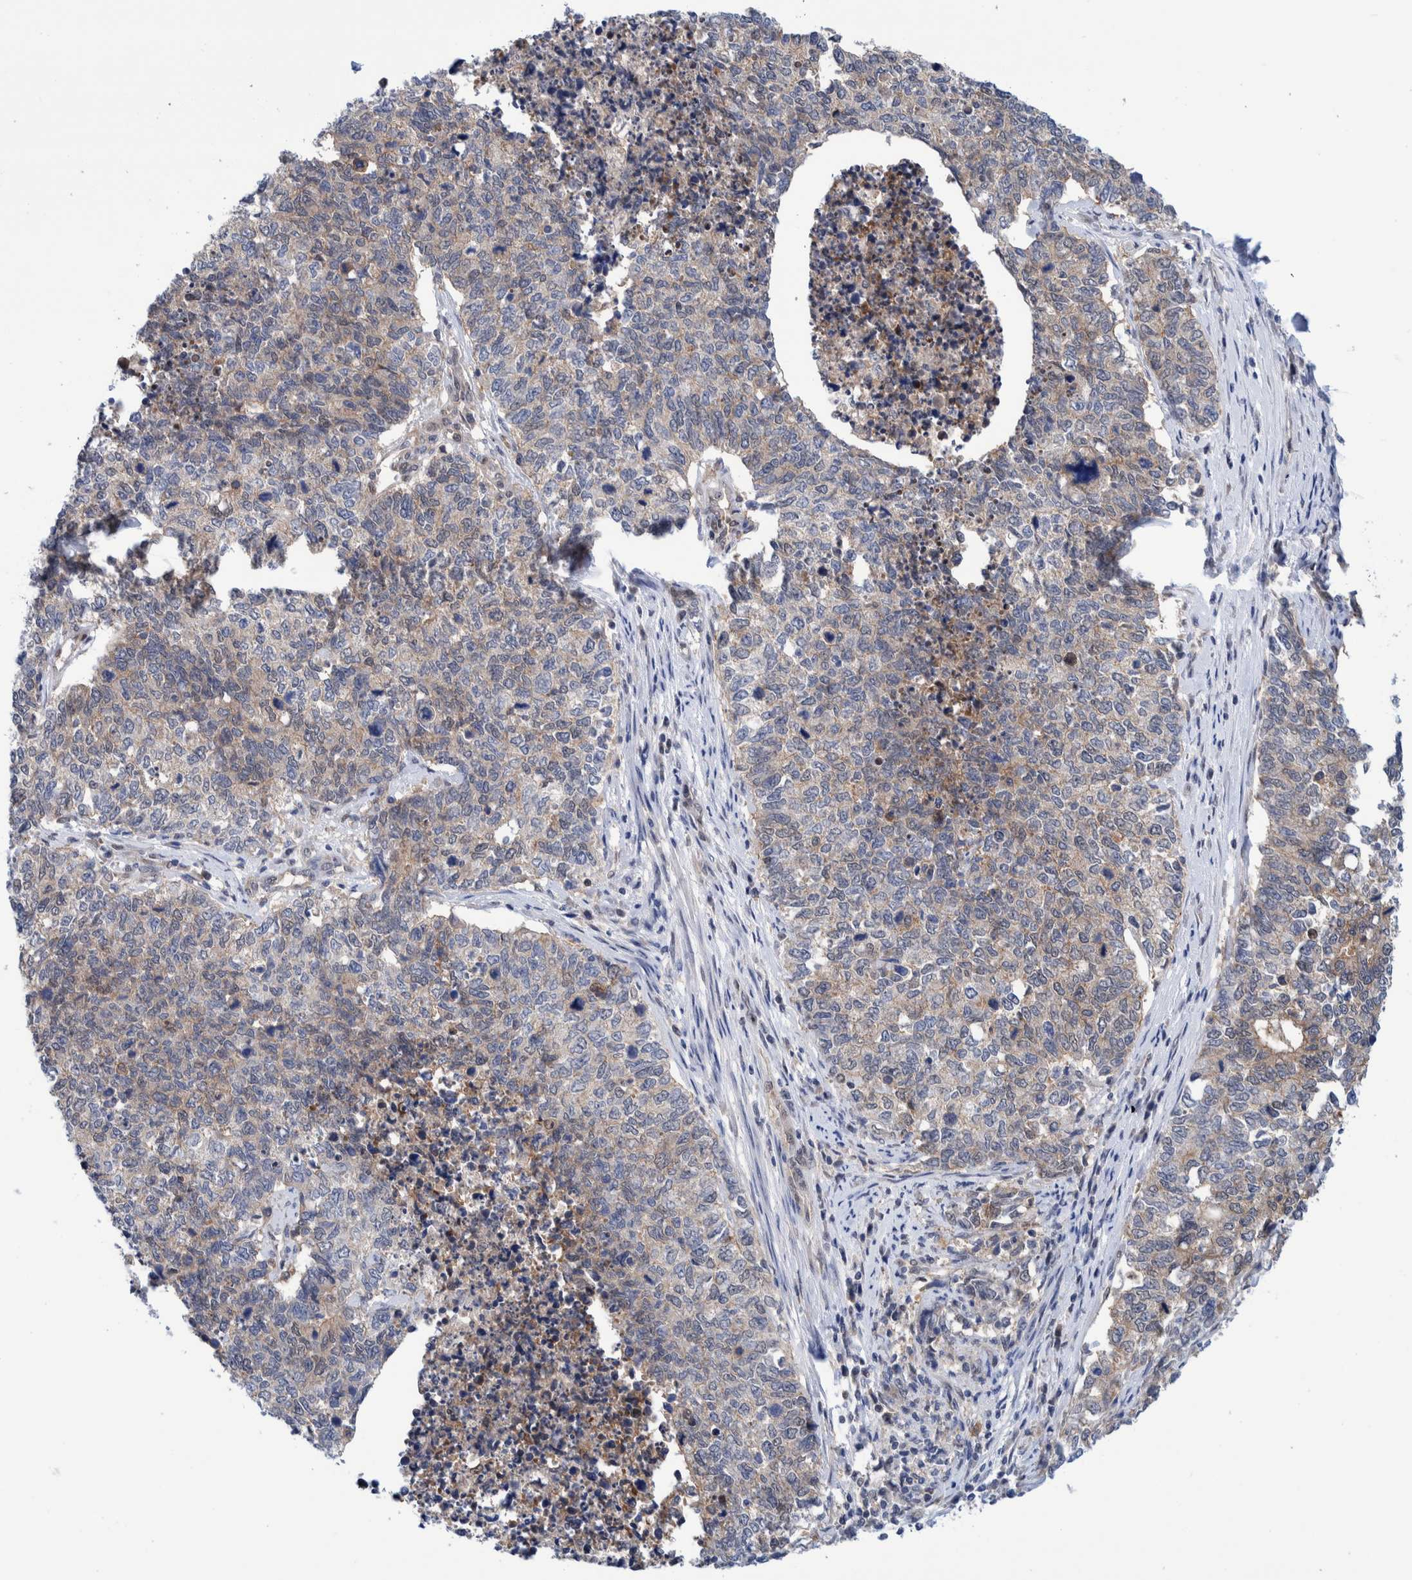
{"staining": {"intensity": "weak", "quantity": "25%-75%", "location": "cytoplasmic/membranous"}, "tissue": "cervical cancer", "cell_type": "Tumor cells", "image_type": "cancer", "snomed": [{"axis": "morphology", "description": "Squamous cell carcinoma, NOS"}, {"axis": "topography", "description": "Cervix"}], "caption": "An image of cervical cancer stained for a protein demonstrates weak cytoplasmic/membranous brown staining in tumor cells. (DAB IHC with brightfield microscopy, high magnification).", "gene": "PFAS", "patient": {"sex": "female", "age": 63}}